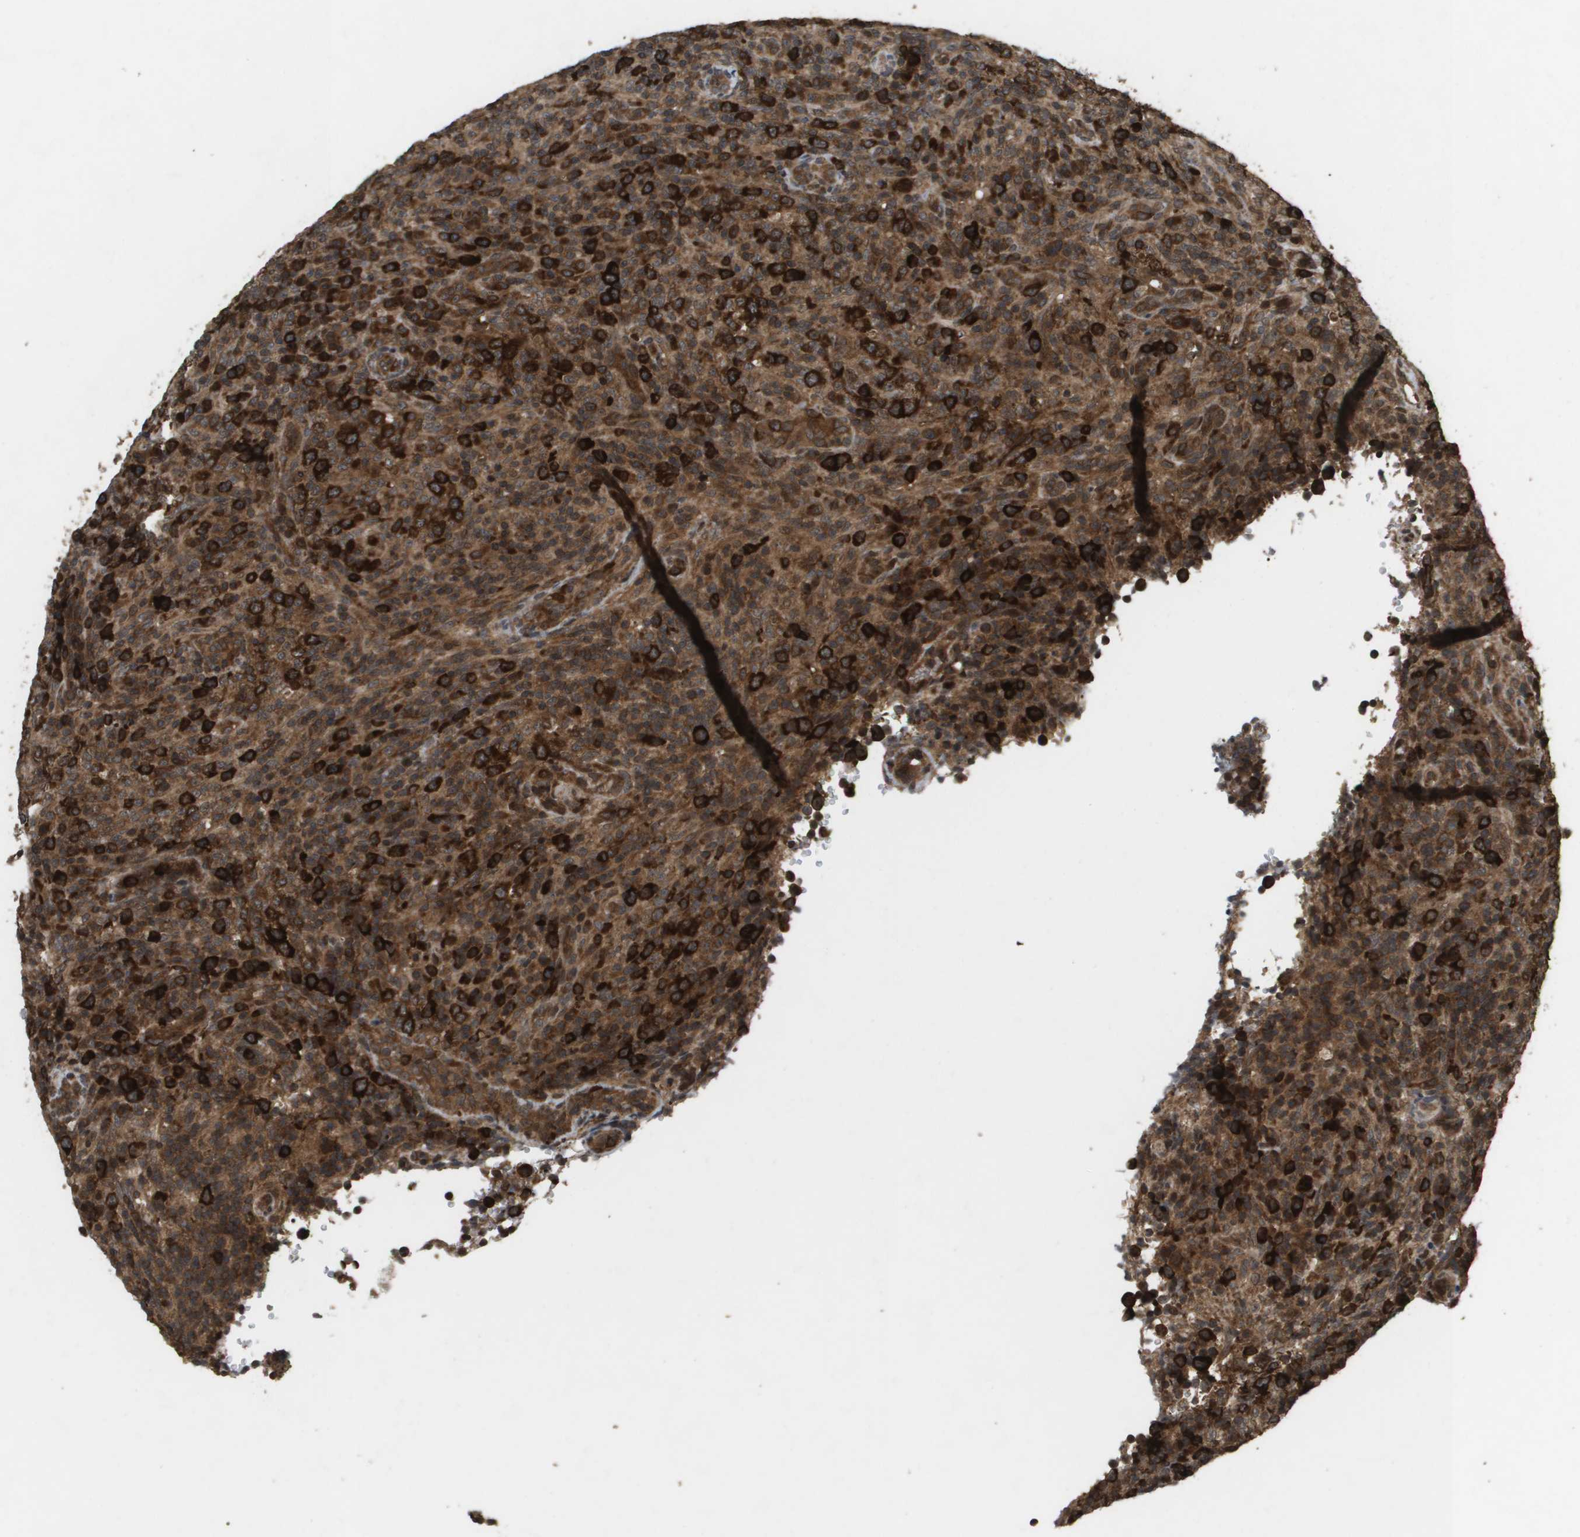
{"staining": {"intensity": "strong", "quantity": ">75%", "location": "cytoplasmic/membranous"}, "tissue": "lymphoma", "cell_type": "Tumor cells", "image_type": "cancer", "snomed": [{"axis": "morphology", "description": "Malignant lymphoma, non-Hodgkin's type, High grade"}, {"axis": "topography", "description": "Lymph node"}], "caption": "Protein analysis of lymphoma tissue reveals strong cytoplasmic/membranous staining in approximately >75% of tumor cells. The protein of interest is stained brown, and the nuclei are stained in blue (DAB (3,3'-diaminobenzidine) IHC with brightfield microscopy, high magnification).", "gene": "KIF11", "patient": {"sex": "female", "age": 76}}